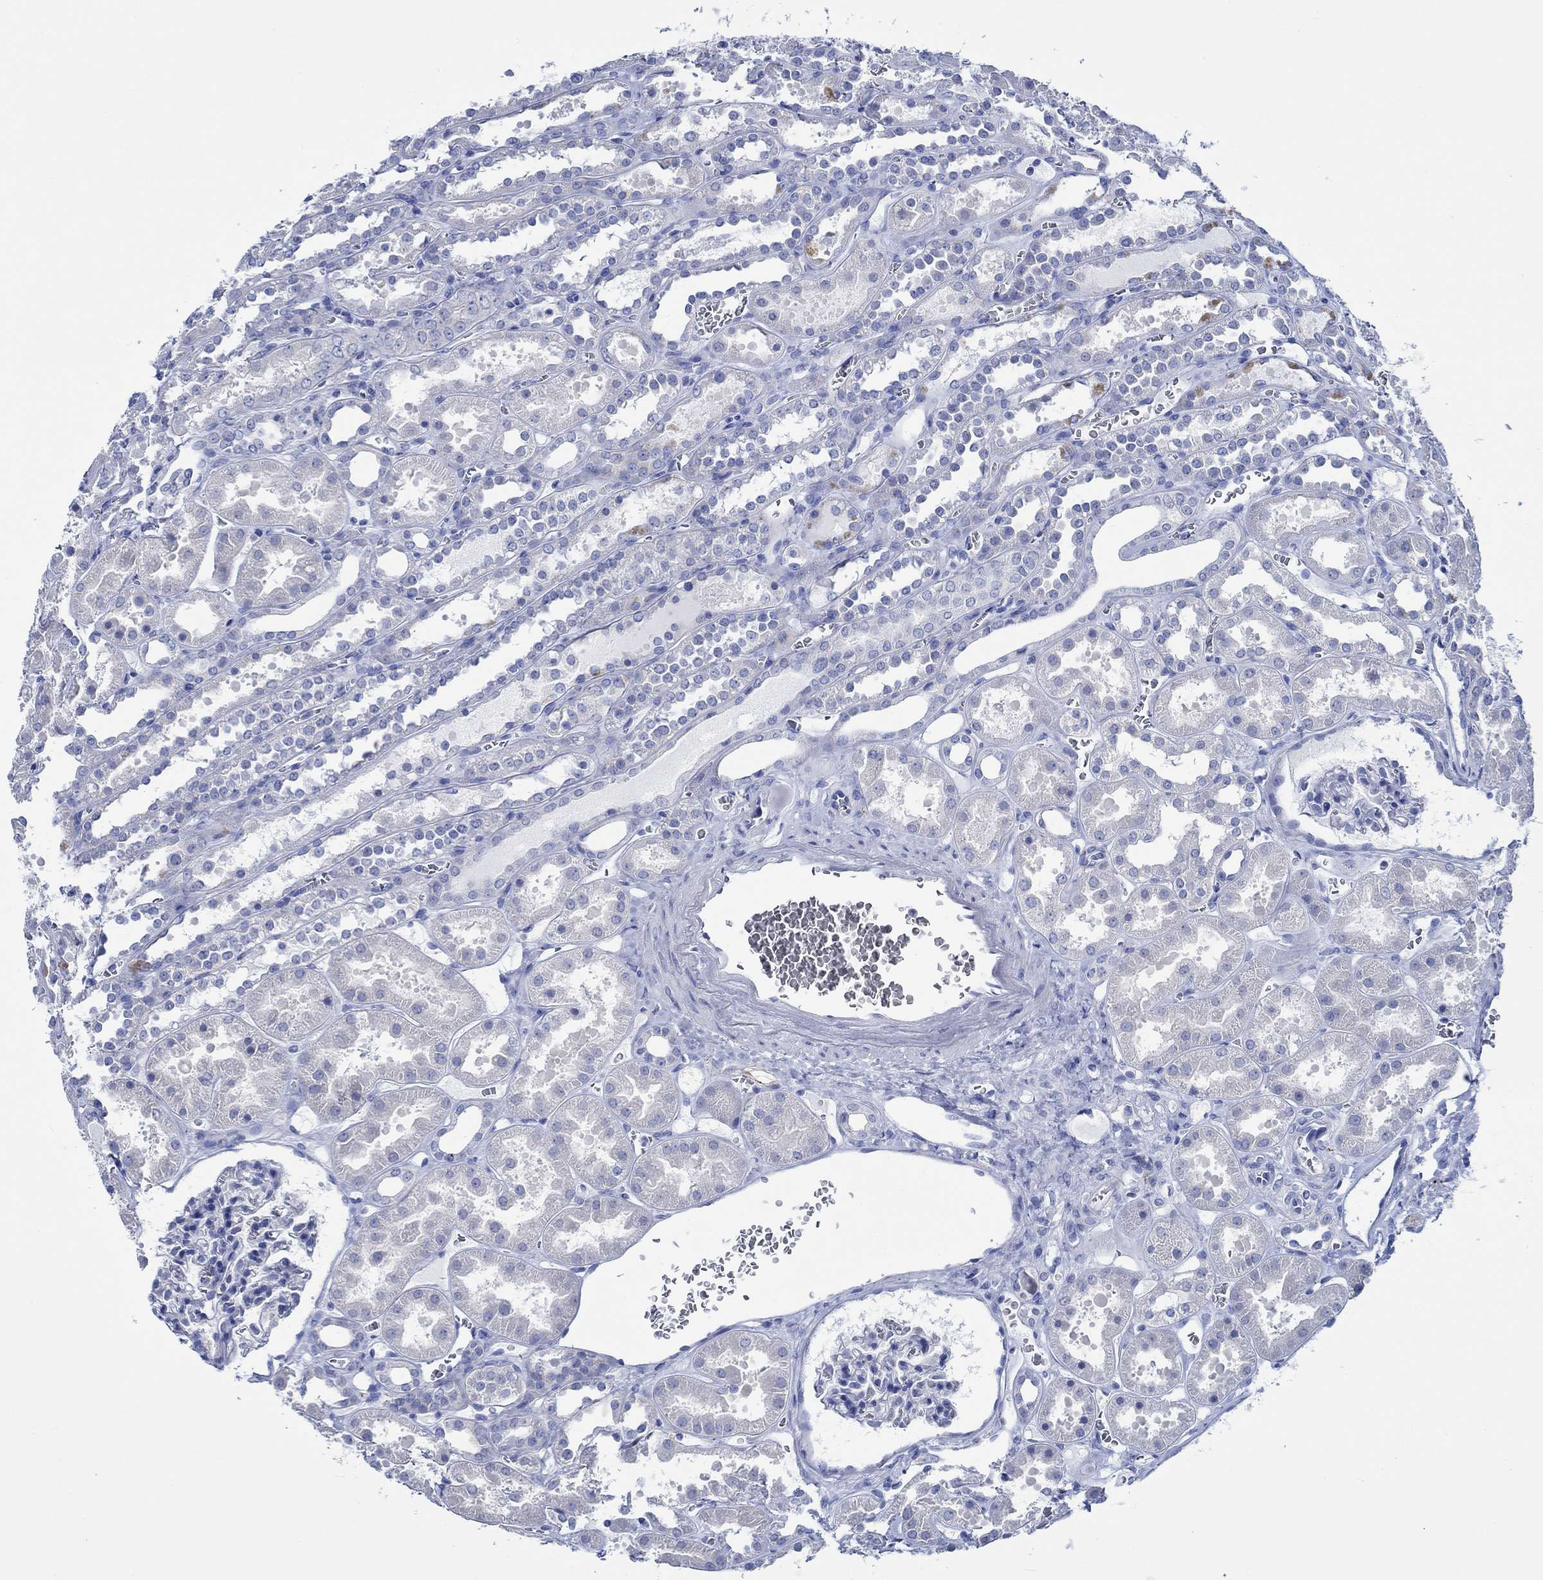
{"staining": {"intensity": "negative", "quantity": "none", "location": "none"}, "tissue": "kidney", "cell_type": "Cells in glomeruli", "image_type": "normal", "snomed": [{"axis": "morphology", "description": "Normal tissue, NOS"}, {"axis": "topography", "description": "Kidney"}], "caption": "The immunohistochemistry (IHC) photomicrograph has no significant expression in cells in glomeruli of kidney.", "gene": "PTPRN2", "patient": {"sex": "female", "age": 41}}